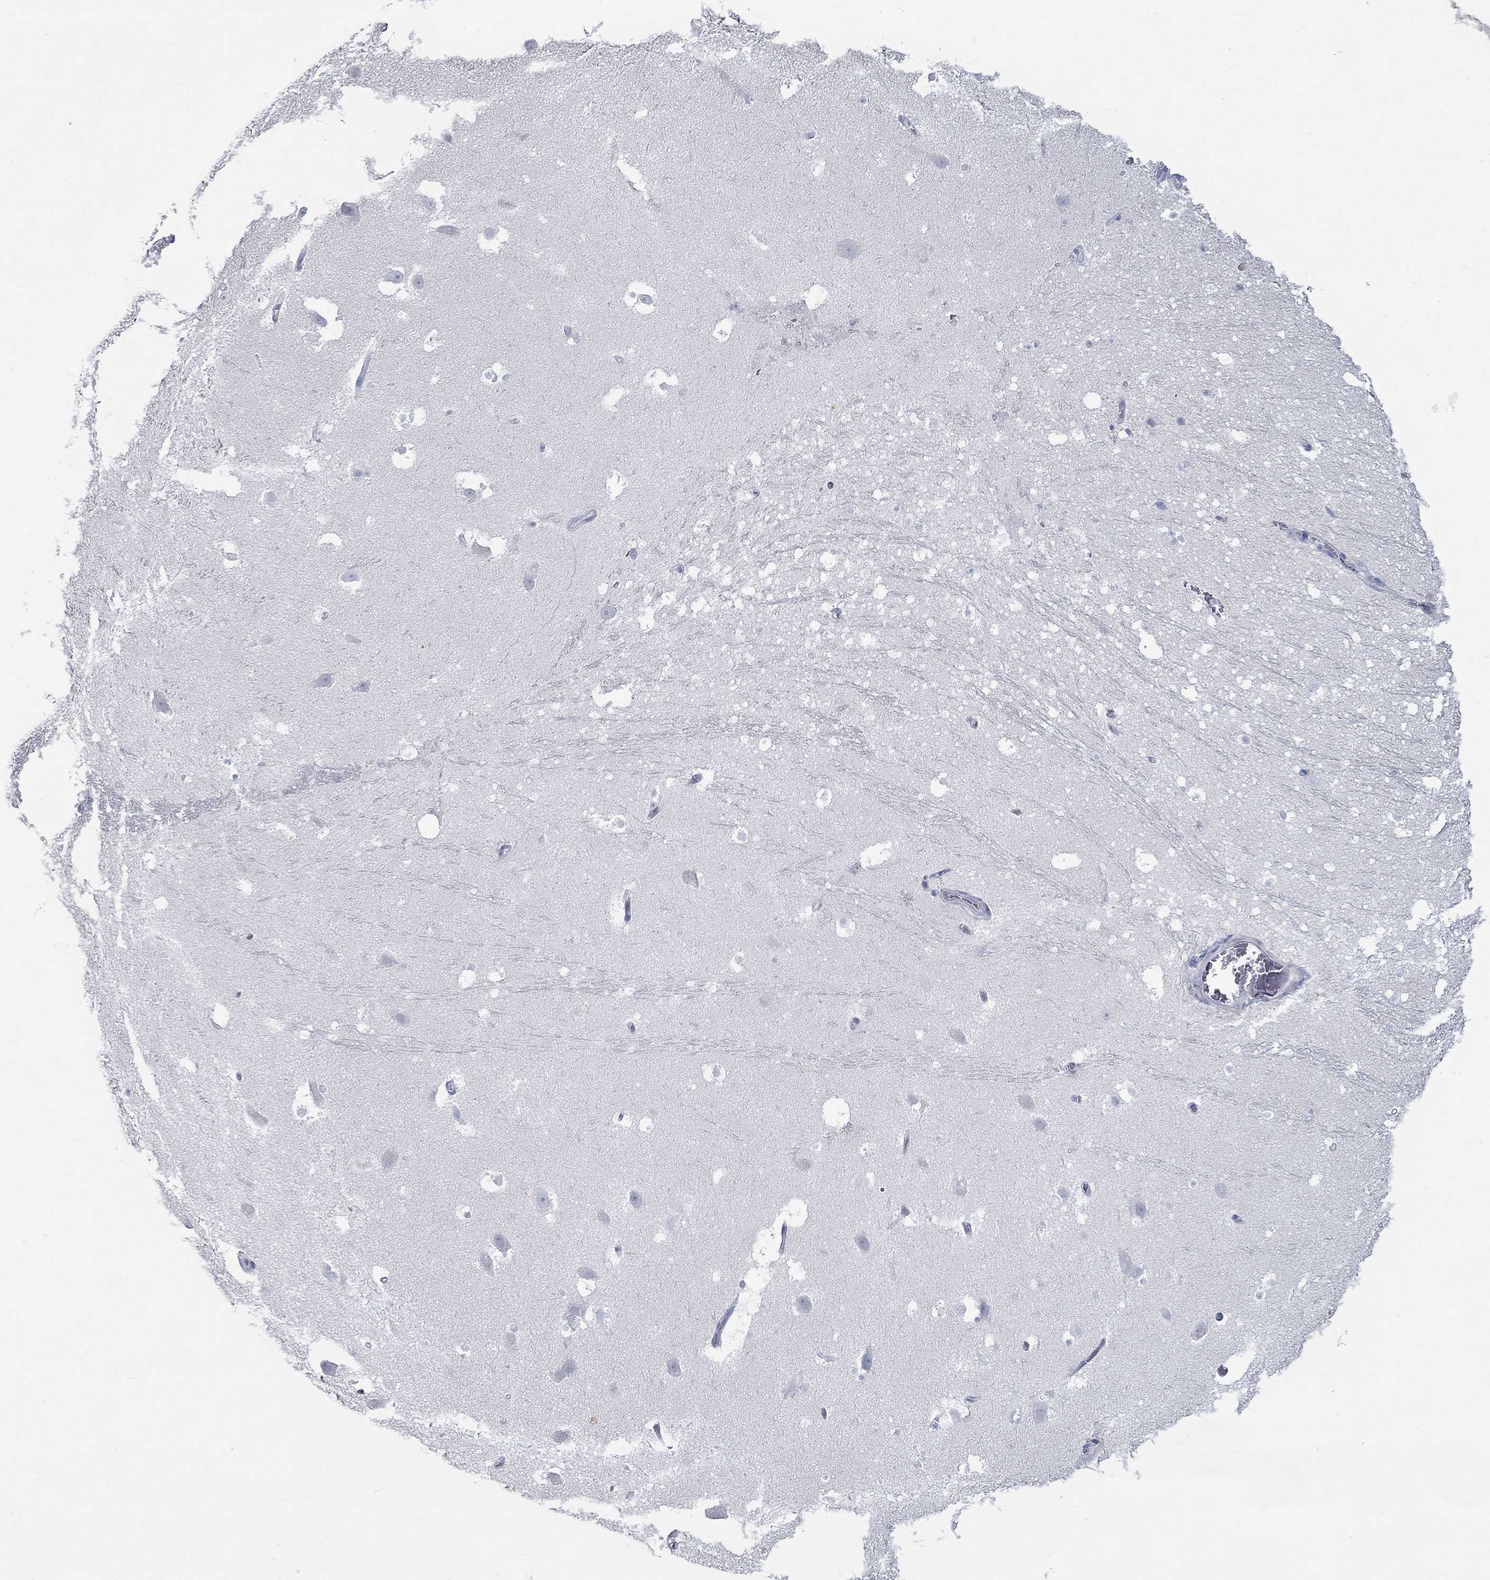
{"staining": {"intensity": "negative", "quantity": "none", "location": "none"}, "tissue": "hippocampus", "cell_type": "Glial cells", "image_type": "normal", "snomed": [{"axis": "morphology", "description": "Normal tissue, NOS"}, {"axis": "topography", "description": "Hippocampus"}], "caption": "The photomicrograph shows no staining of glial cells in unremarkable hippocampus. The staining is performed using DAB brown chromogen with nuclei counter-stained in using hematoxylin.", "gene": "KIRREL2", "patient": {"sex": "male", "age": 26}}